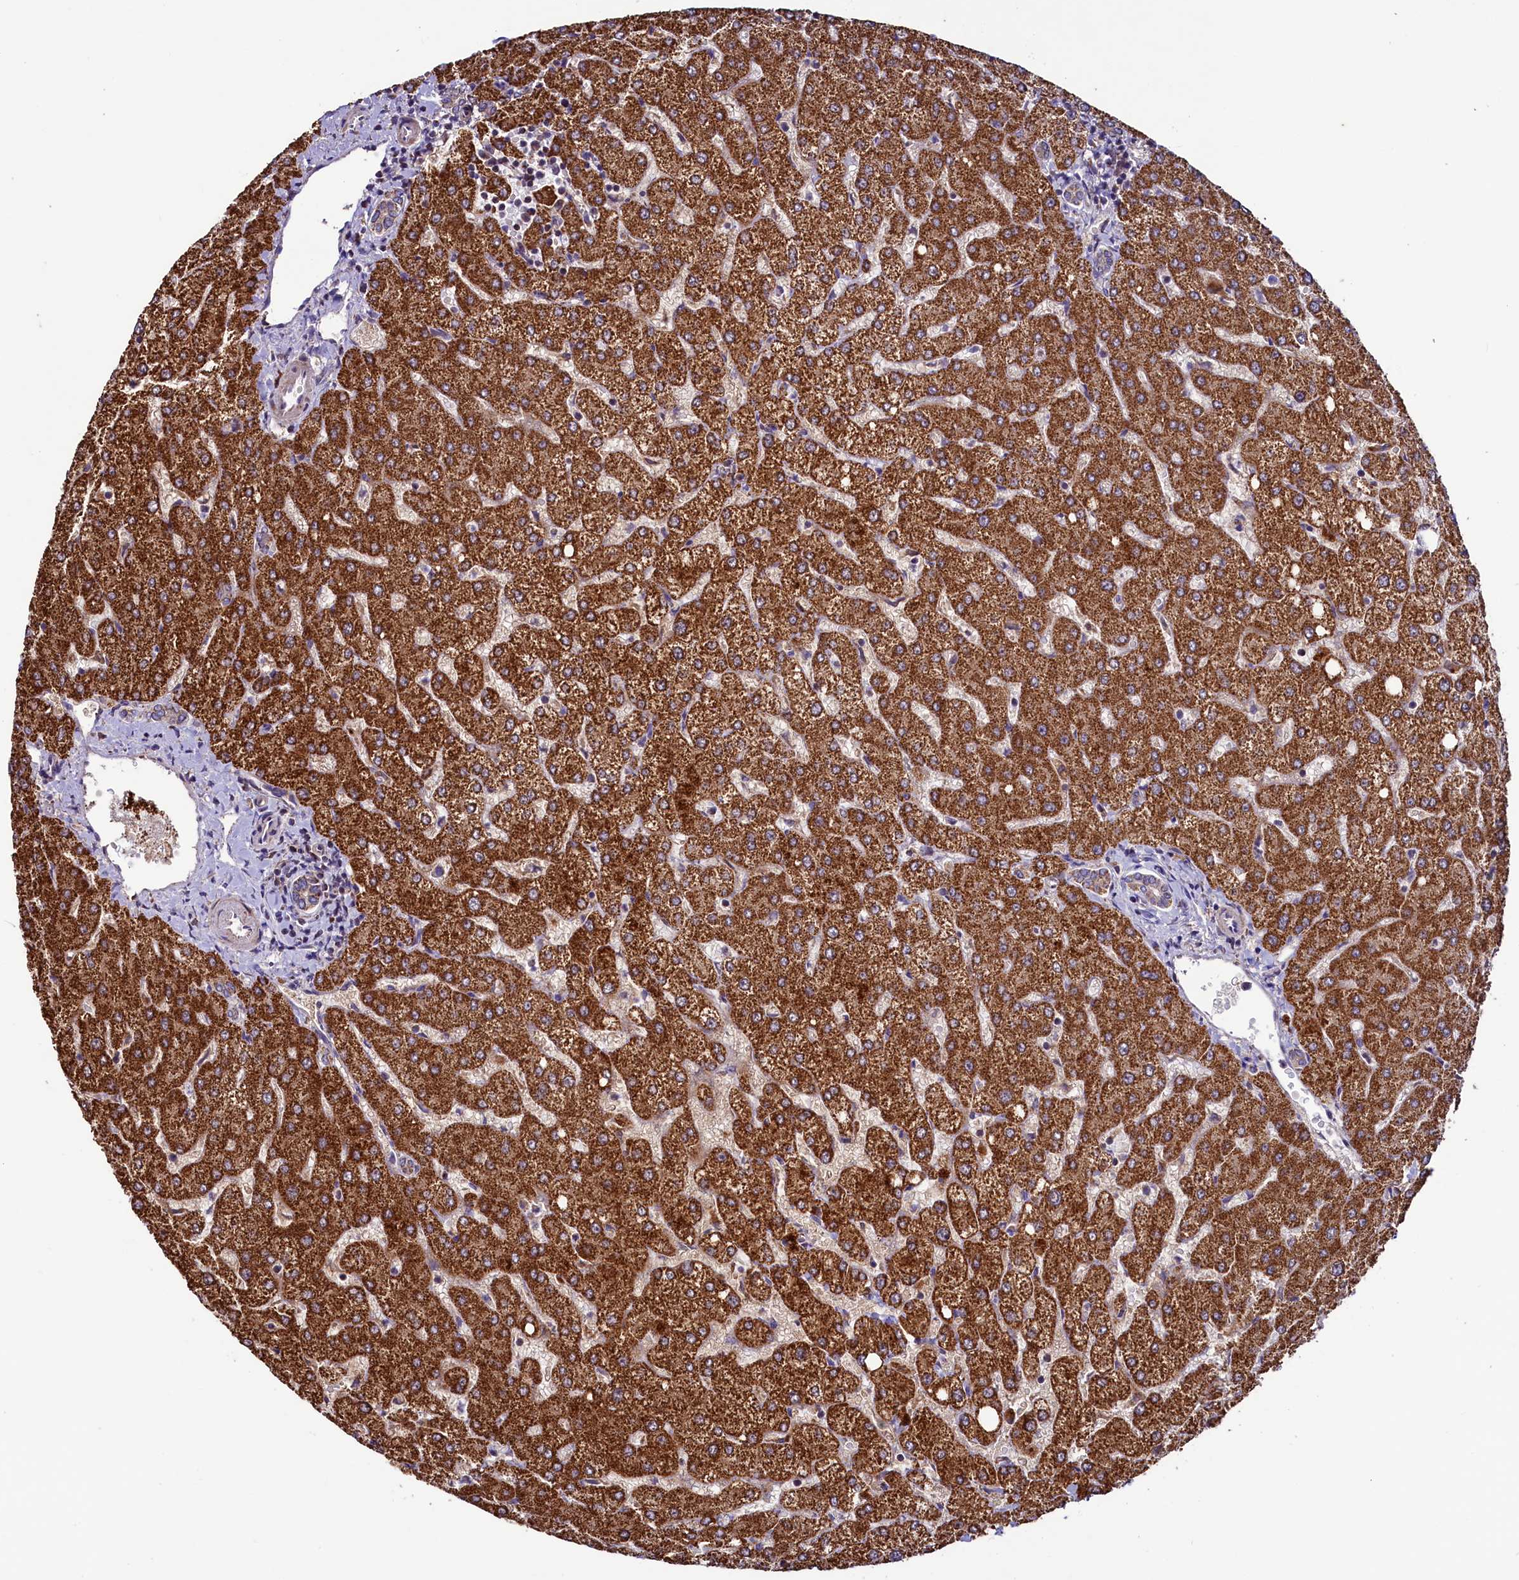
{"staining": {"intensity": "moderate", "quantity": "<25%", "location": "cytoplasmic/membranous"}, "tissue": "liver", "cell_type": "Cholangiocytes", "image_type": "normal", "snomed": [{"axis": "morphology", "description": "Normal tissue, NOS"}, {"axis": "topography", "description": "Liver"}], "caption": "IHC micrograph of benign human liver stained for a protein (brown), which shows low levels of moderate cytoplasmic/membranous expression in about <25% of cholangiocytes.", "gene": "STARD5", "patient": {"sex": "female", "age": 54}}